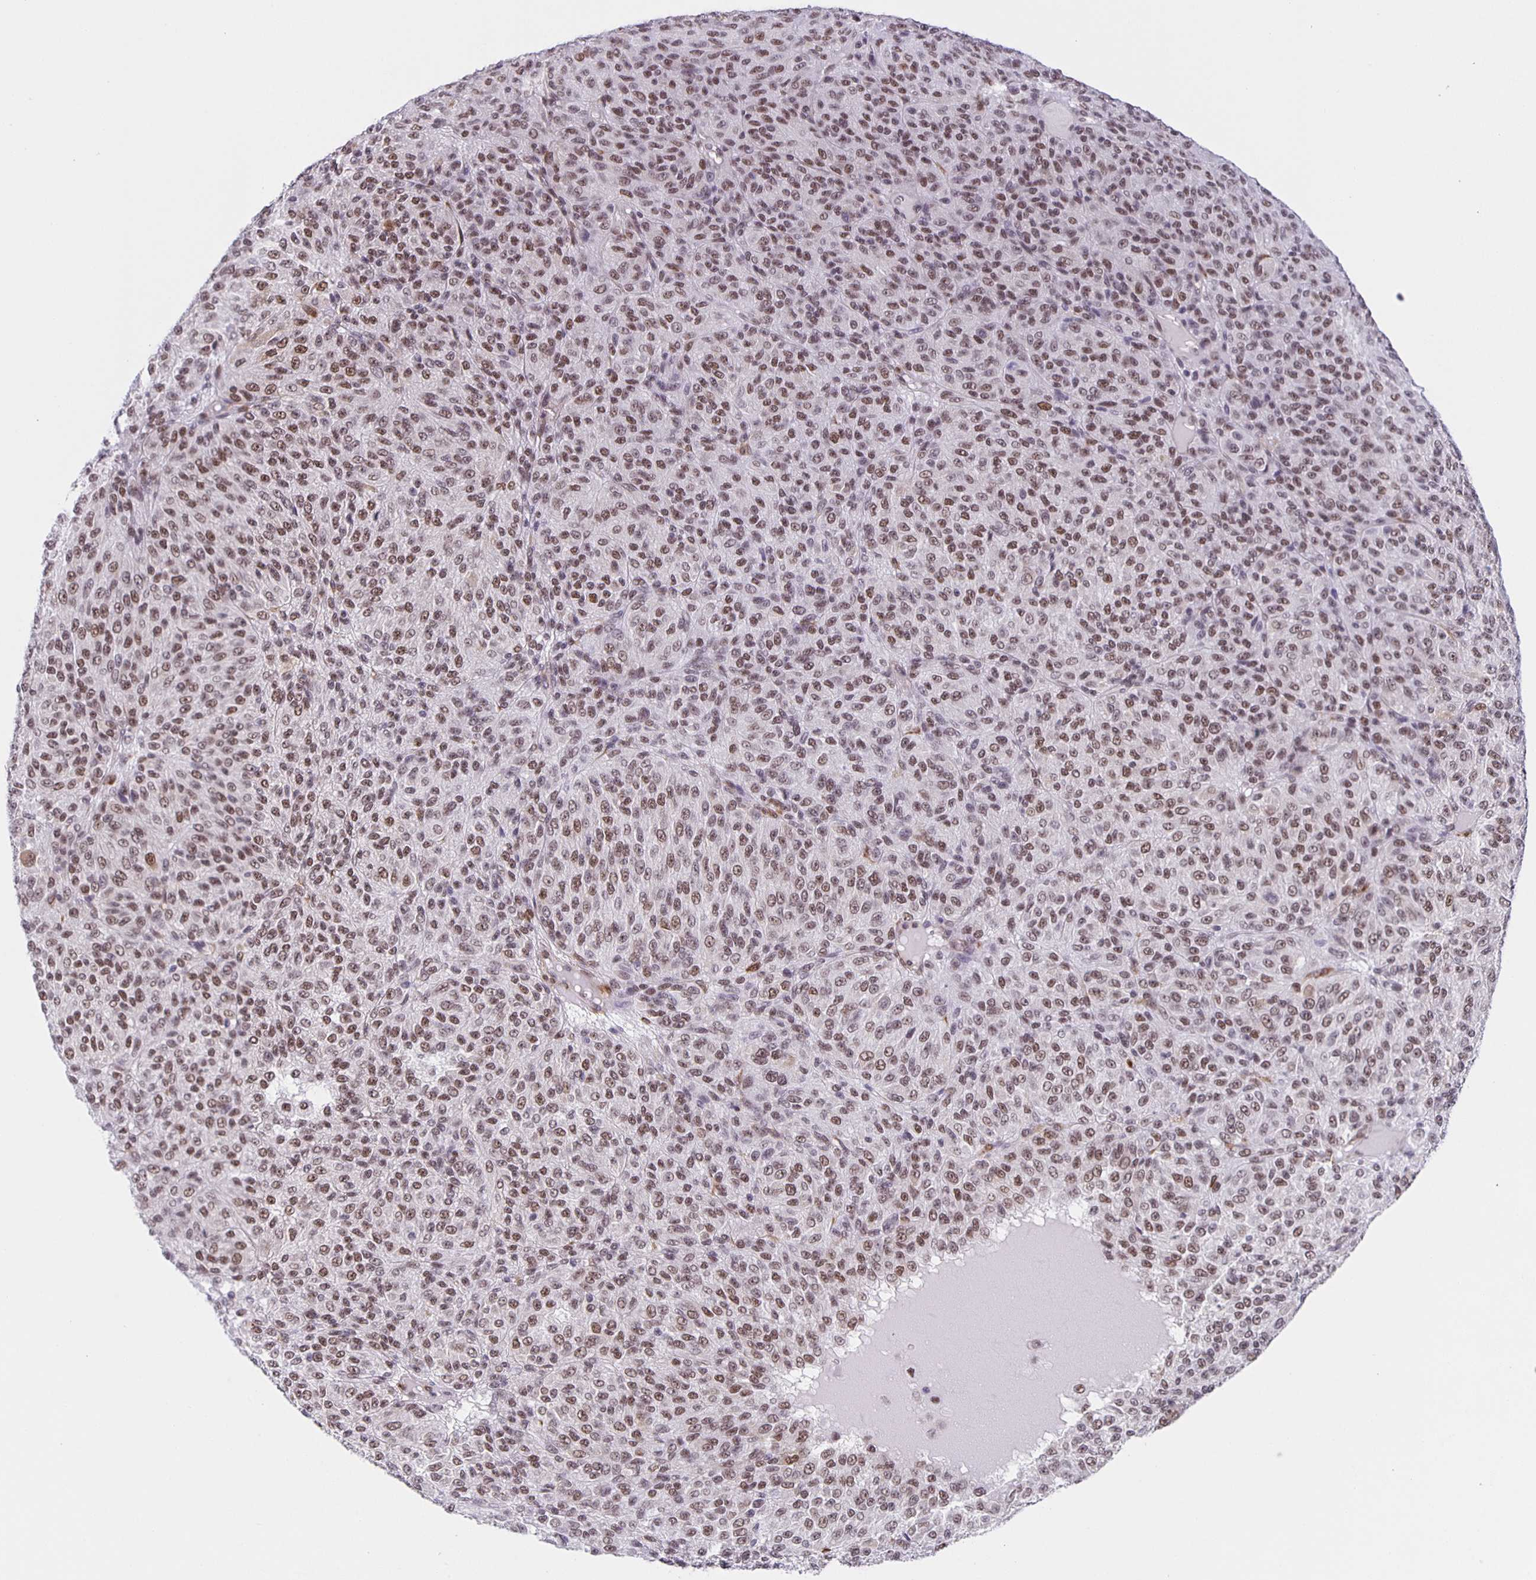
{"staining": {"intensity": "moderate", "quantity": ">75%", "location": "nuclear"}, "tissue": "melanoma", "cell_type": "Tumor cells", "image_type": "cancer", "snomed": [{"axis": "morphology", "description": "Malignant melanoma, Metastatic site"}, {"axis": "topography", "description": "Brain"}], "caption": "Immunohistochemical staining of malignant melanoma (metastatic site) shows medium levels of moderate nuclear protein expression in about >75% of tumor cells. (Brightfield microscopy of DAB IHC at high magnification).", "gene": "ZRANB2", "patient": {"sex": "female", "age": 56}}